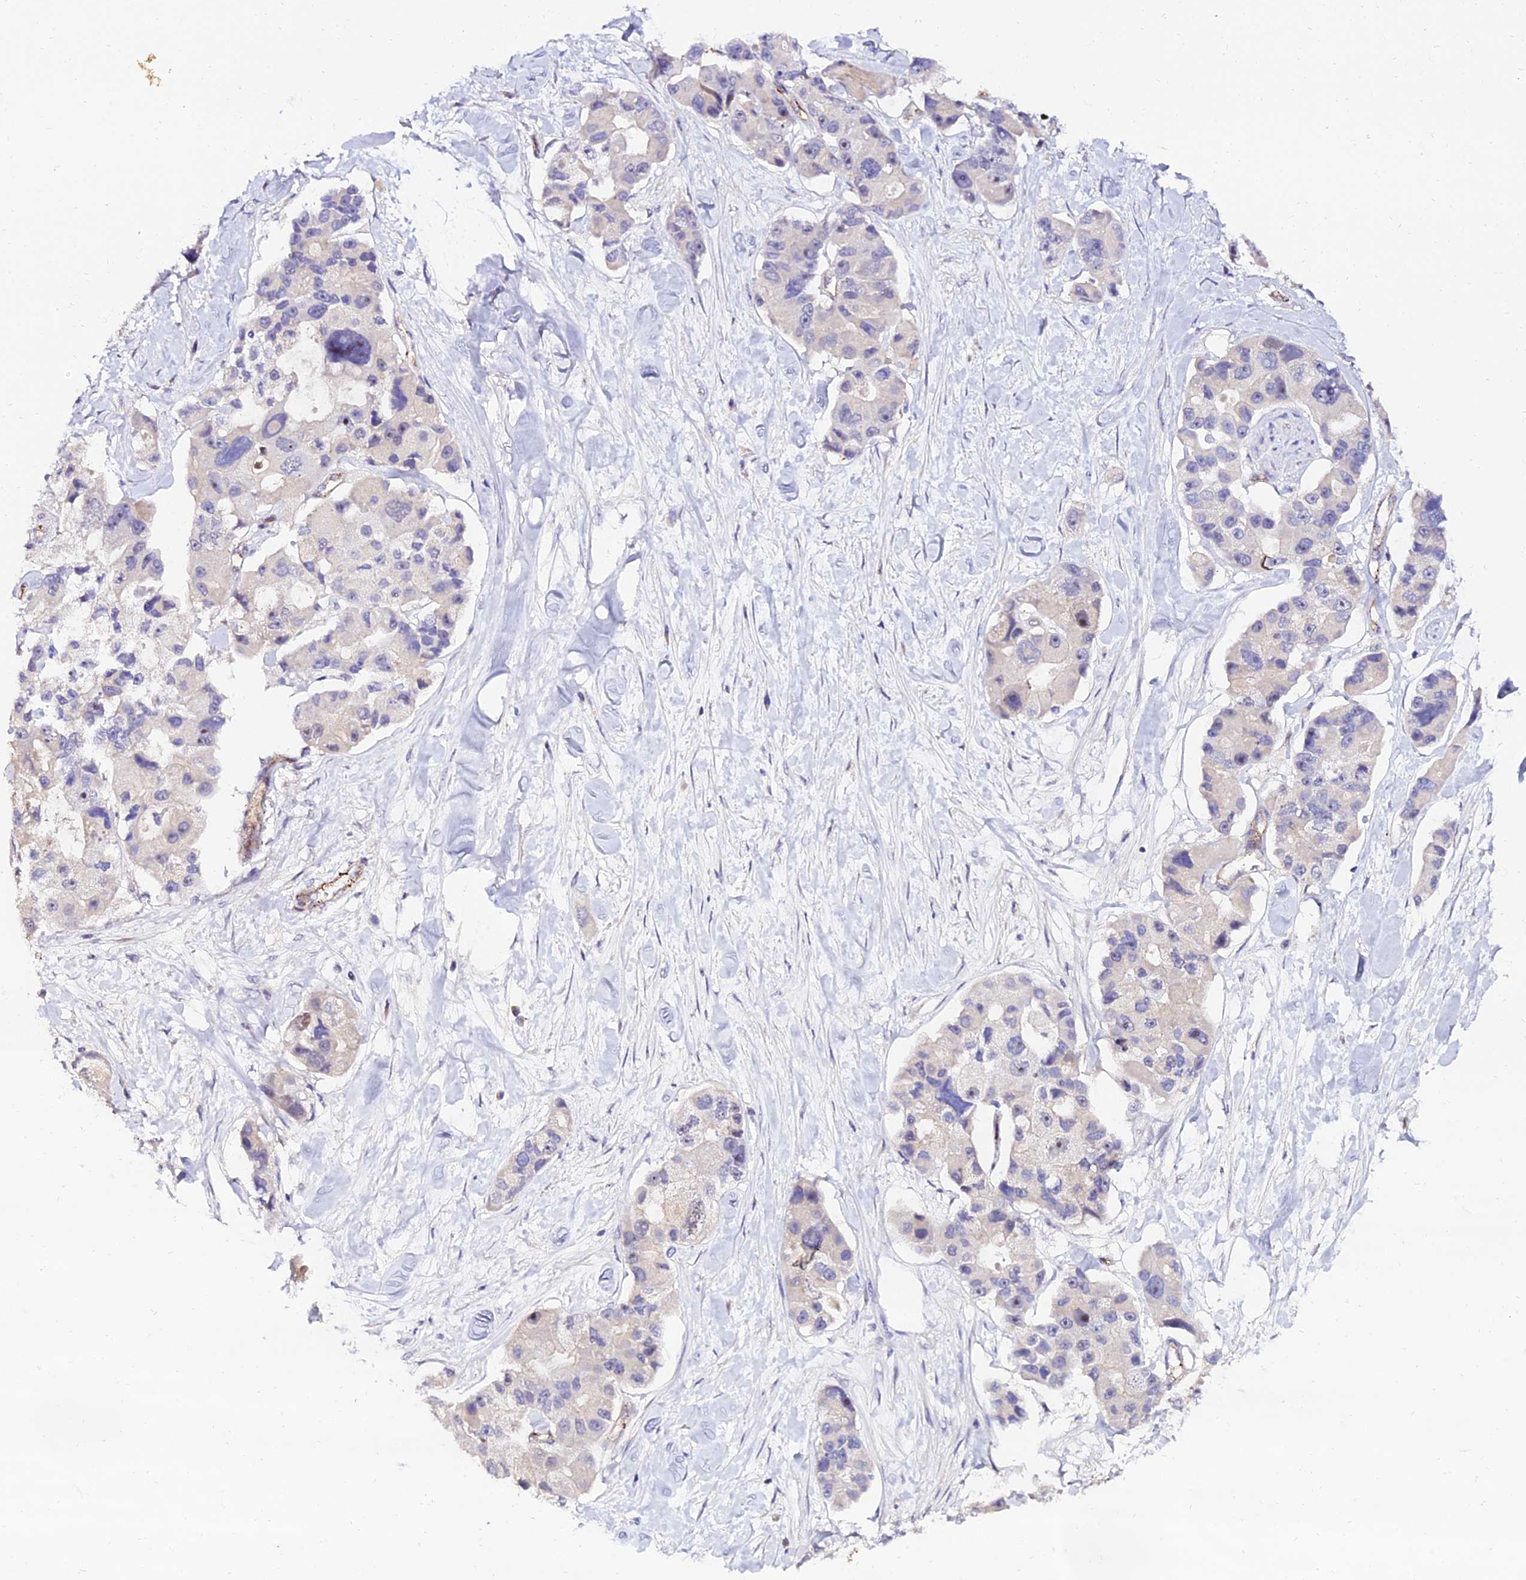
{"staining": {"intensity": "negative", "quantity": "none", "location": "none"}, "tissue": "lung cancer", "cell_type": "Tumor cells", "image_type": "cancer", "snomed": [{"axis": "morphology", "description": "Adenocarcinoma, NOS"}, {"axis": "topography", "description": "Lung"}], "caption": "A photomicrograph of lung cancer (adenocarcinoma) stained for a protein reveals no brown staining in tumor cells.", "gene": "ALDH3B2", "patient": {"sex": "female", "age": 54}}